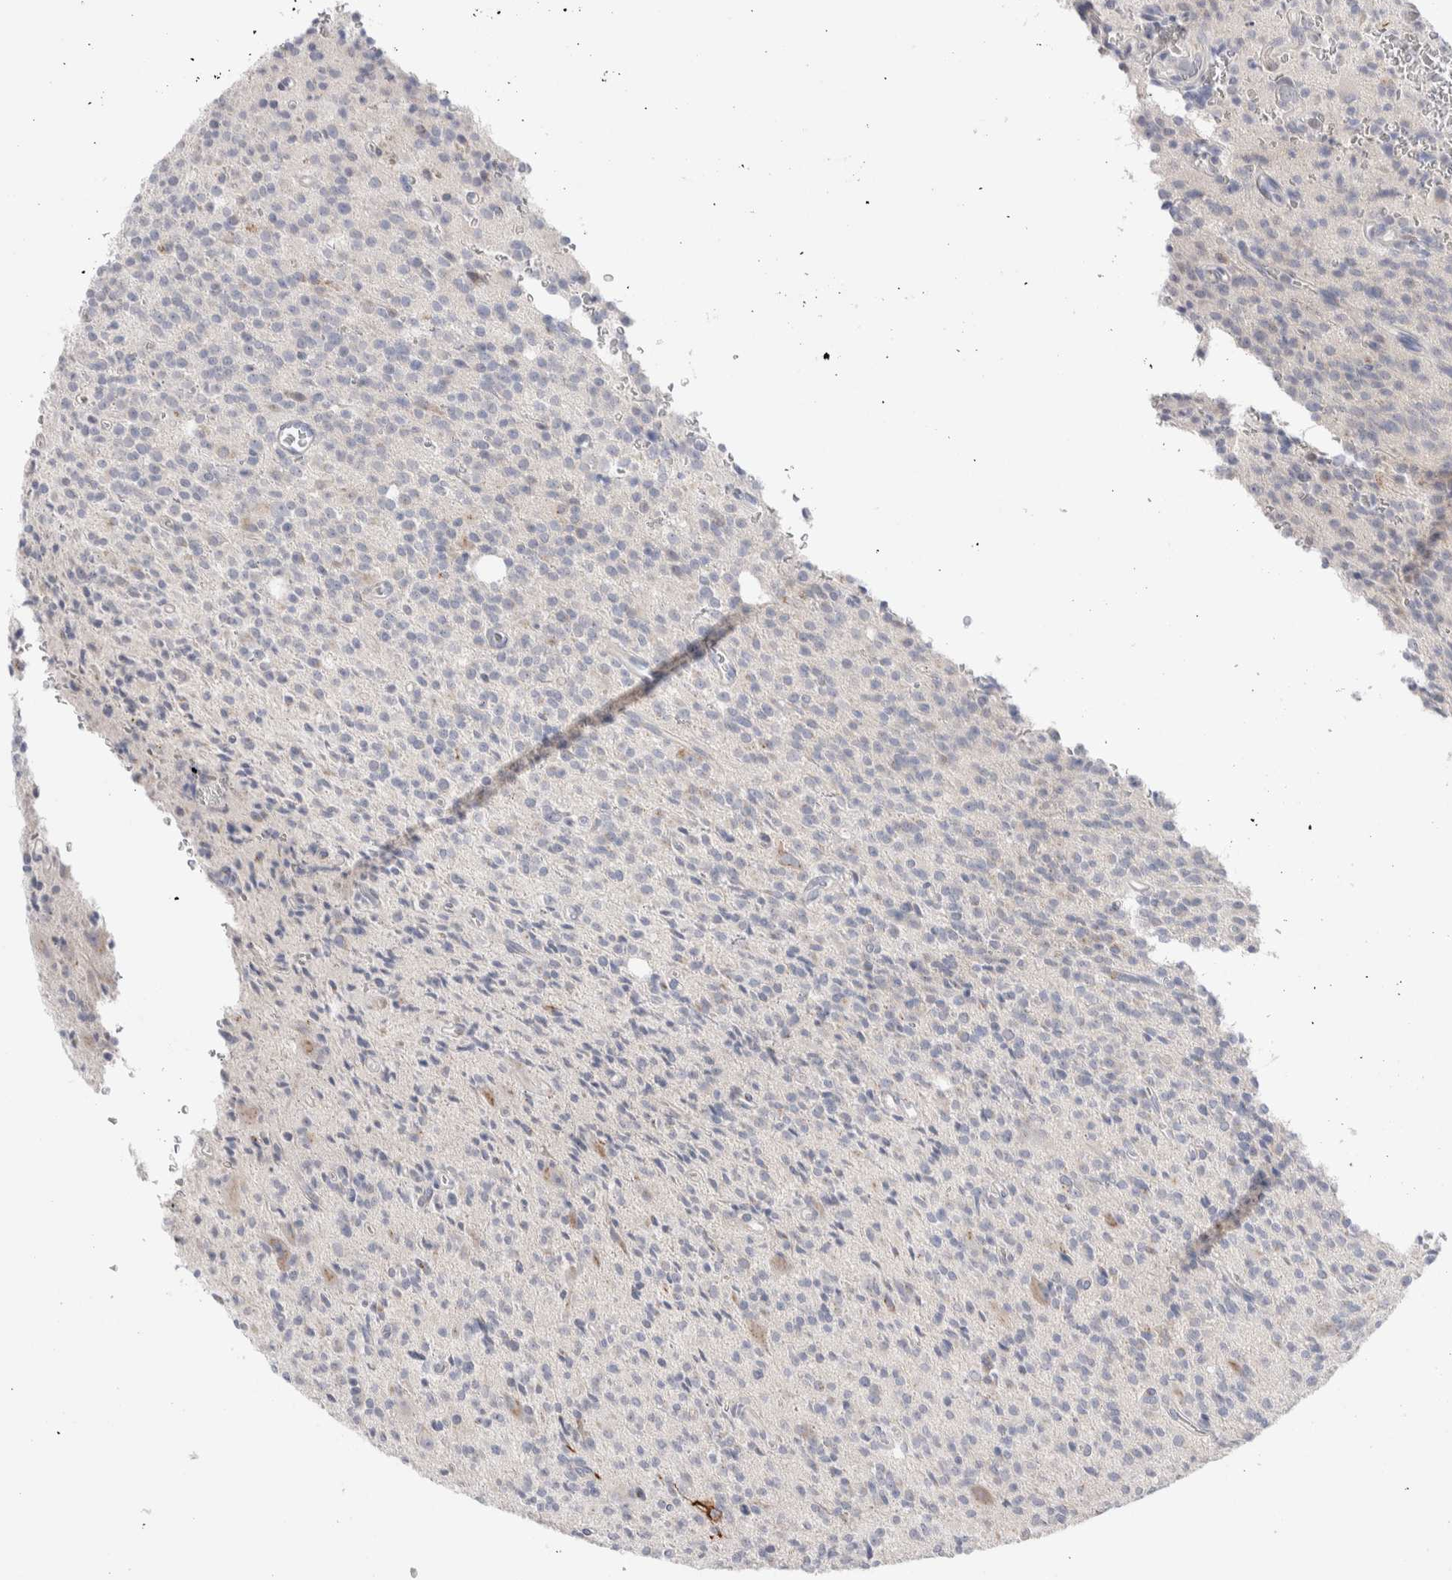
{"staining": {"intensity": "weak", "quantity": "<25%", "location": "cytoplasmic/membranous"}, "tissue": "glioma", "cell_type": "Tumor cells", "image_type": "cancer", "snomed": [{"axis": "morphology", "description": "Glioma, malignant, High grade"}, {"axis": "topography", "description": "Brain"}], "caption": "The image exhibits no significant staining in tumor cells of glioma.", "gene": "C1orf112", "patient": {"sex": "male", "age": 34}}